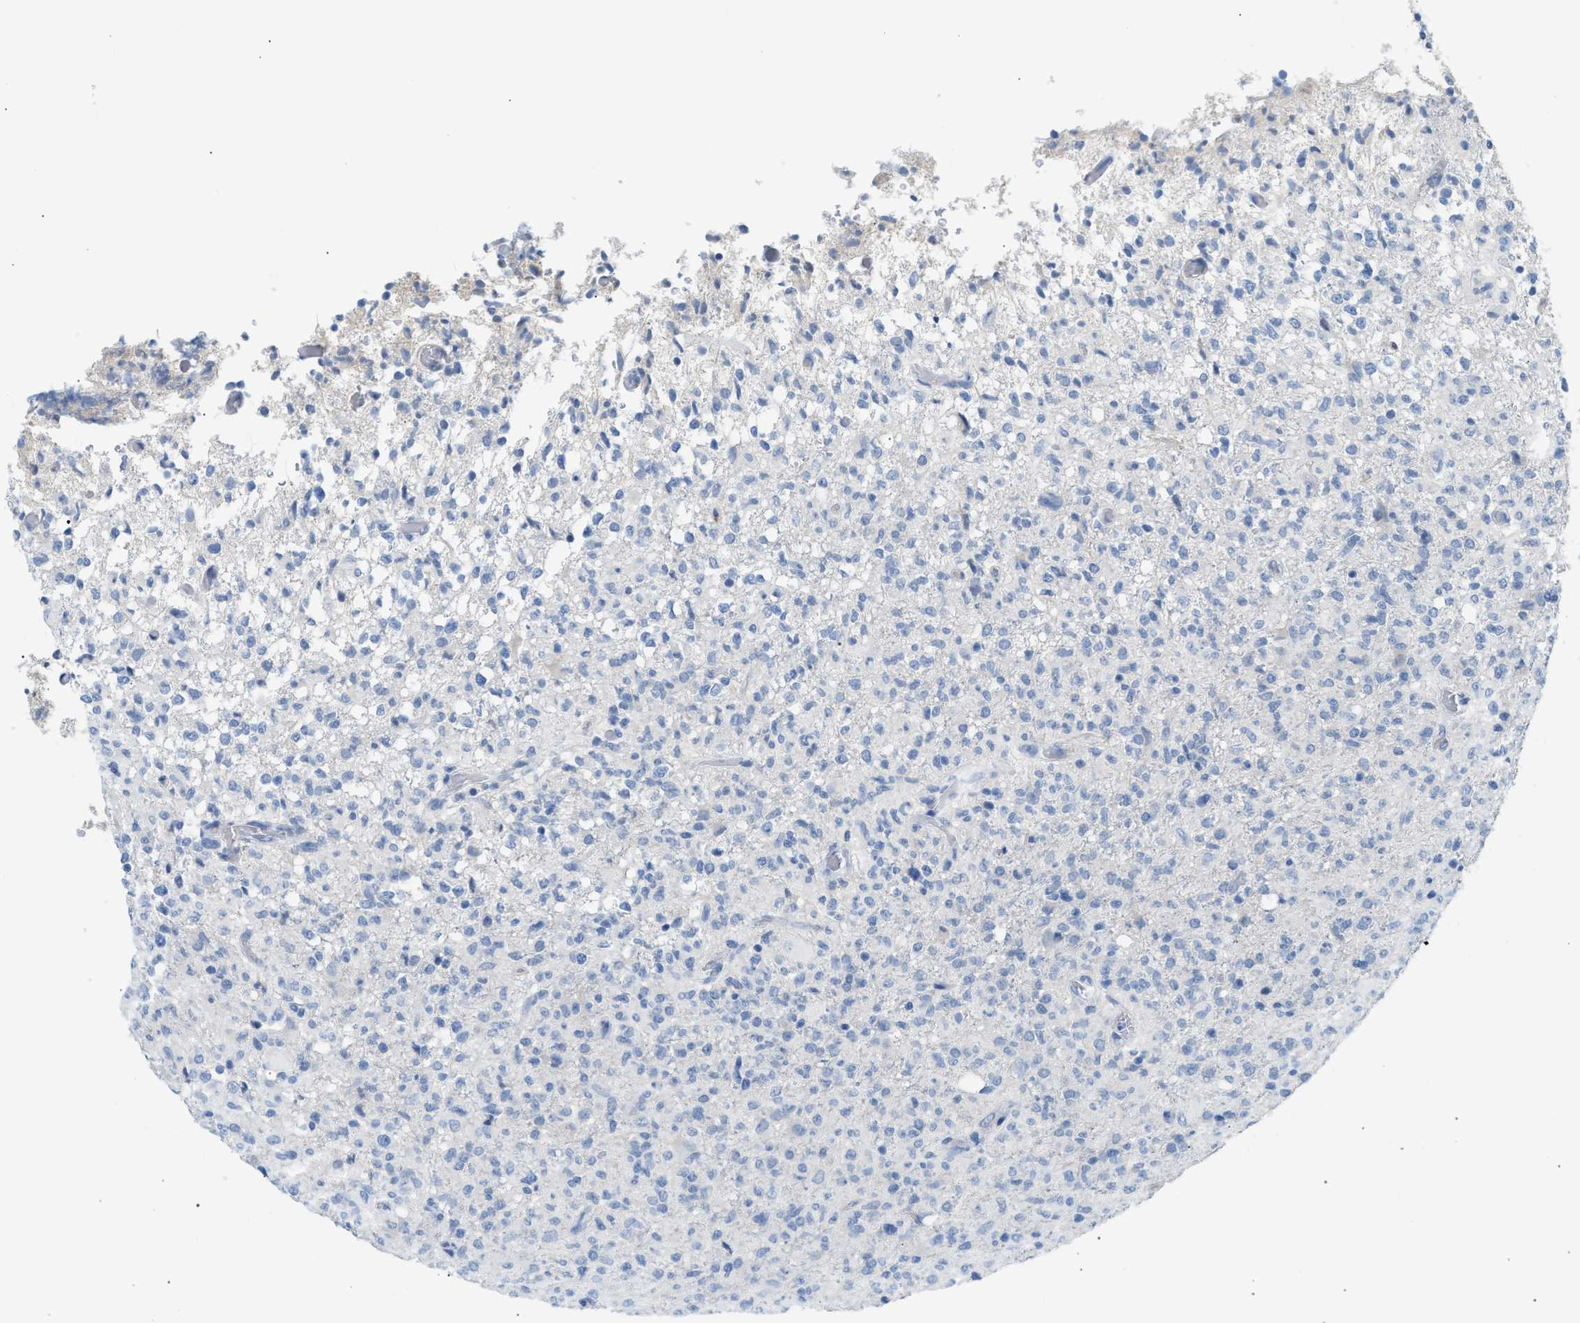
{"staining": {"intensity": "negative", "quantity": "none", "location": "none"}, "tissue": "glioma", "cell_type": "Tumor cells", "image_type": "cancer", "snomed": [{"axis": "morphology", "description": "Glioma, malignant, High grade"}, {"axis": "topography", "description": "Brain"}], "caption": "DAB immunohistochemical staining of high-grade glioma (malignant) displays no significant positivity in tumor cells.", "gene": "ERBB2", "patient": {"sex": "female", "age": 57}}